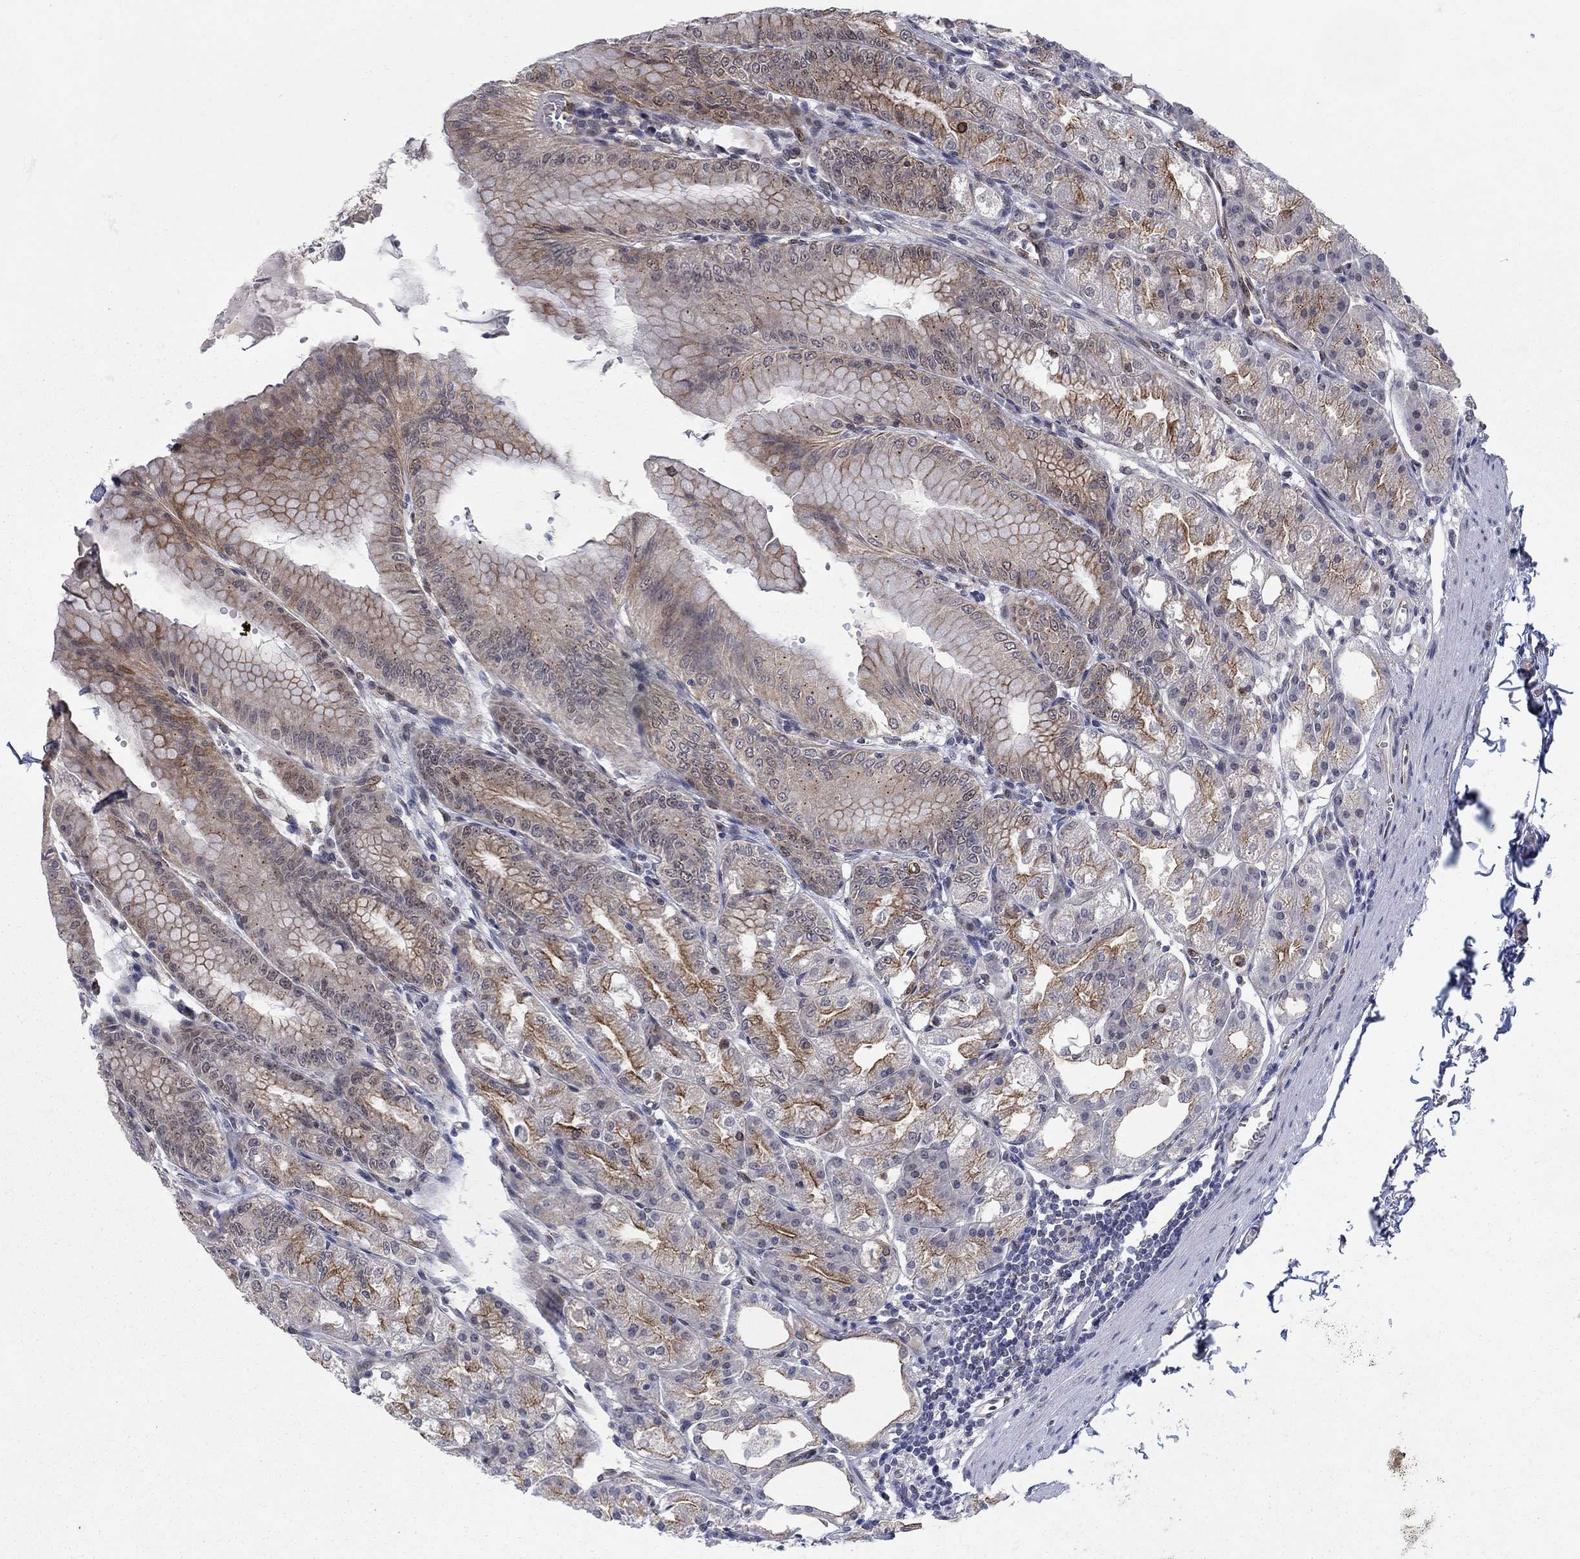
{"staining": {"intensity": "moderate", "quantity": "25%-75%", "location": "cytoplasmic/membranous"}, "tissue": "stomach", "cell_type": "Glandular cells", "image_type": "normal", "snomed": [{"axis": "morphology", "description": "Normal tissue, NOS"}, {"axis": "topography", "description": "Stomach"}], "caption": "There is medium levels of moderate cytoplasmic/membranous expression in glandular cells of normal stomach, as demonstrated by immunohistochemical staining (brown color).", "gene": "SH3RF1", "patient": {"sex": "male", "age": 71}}